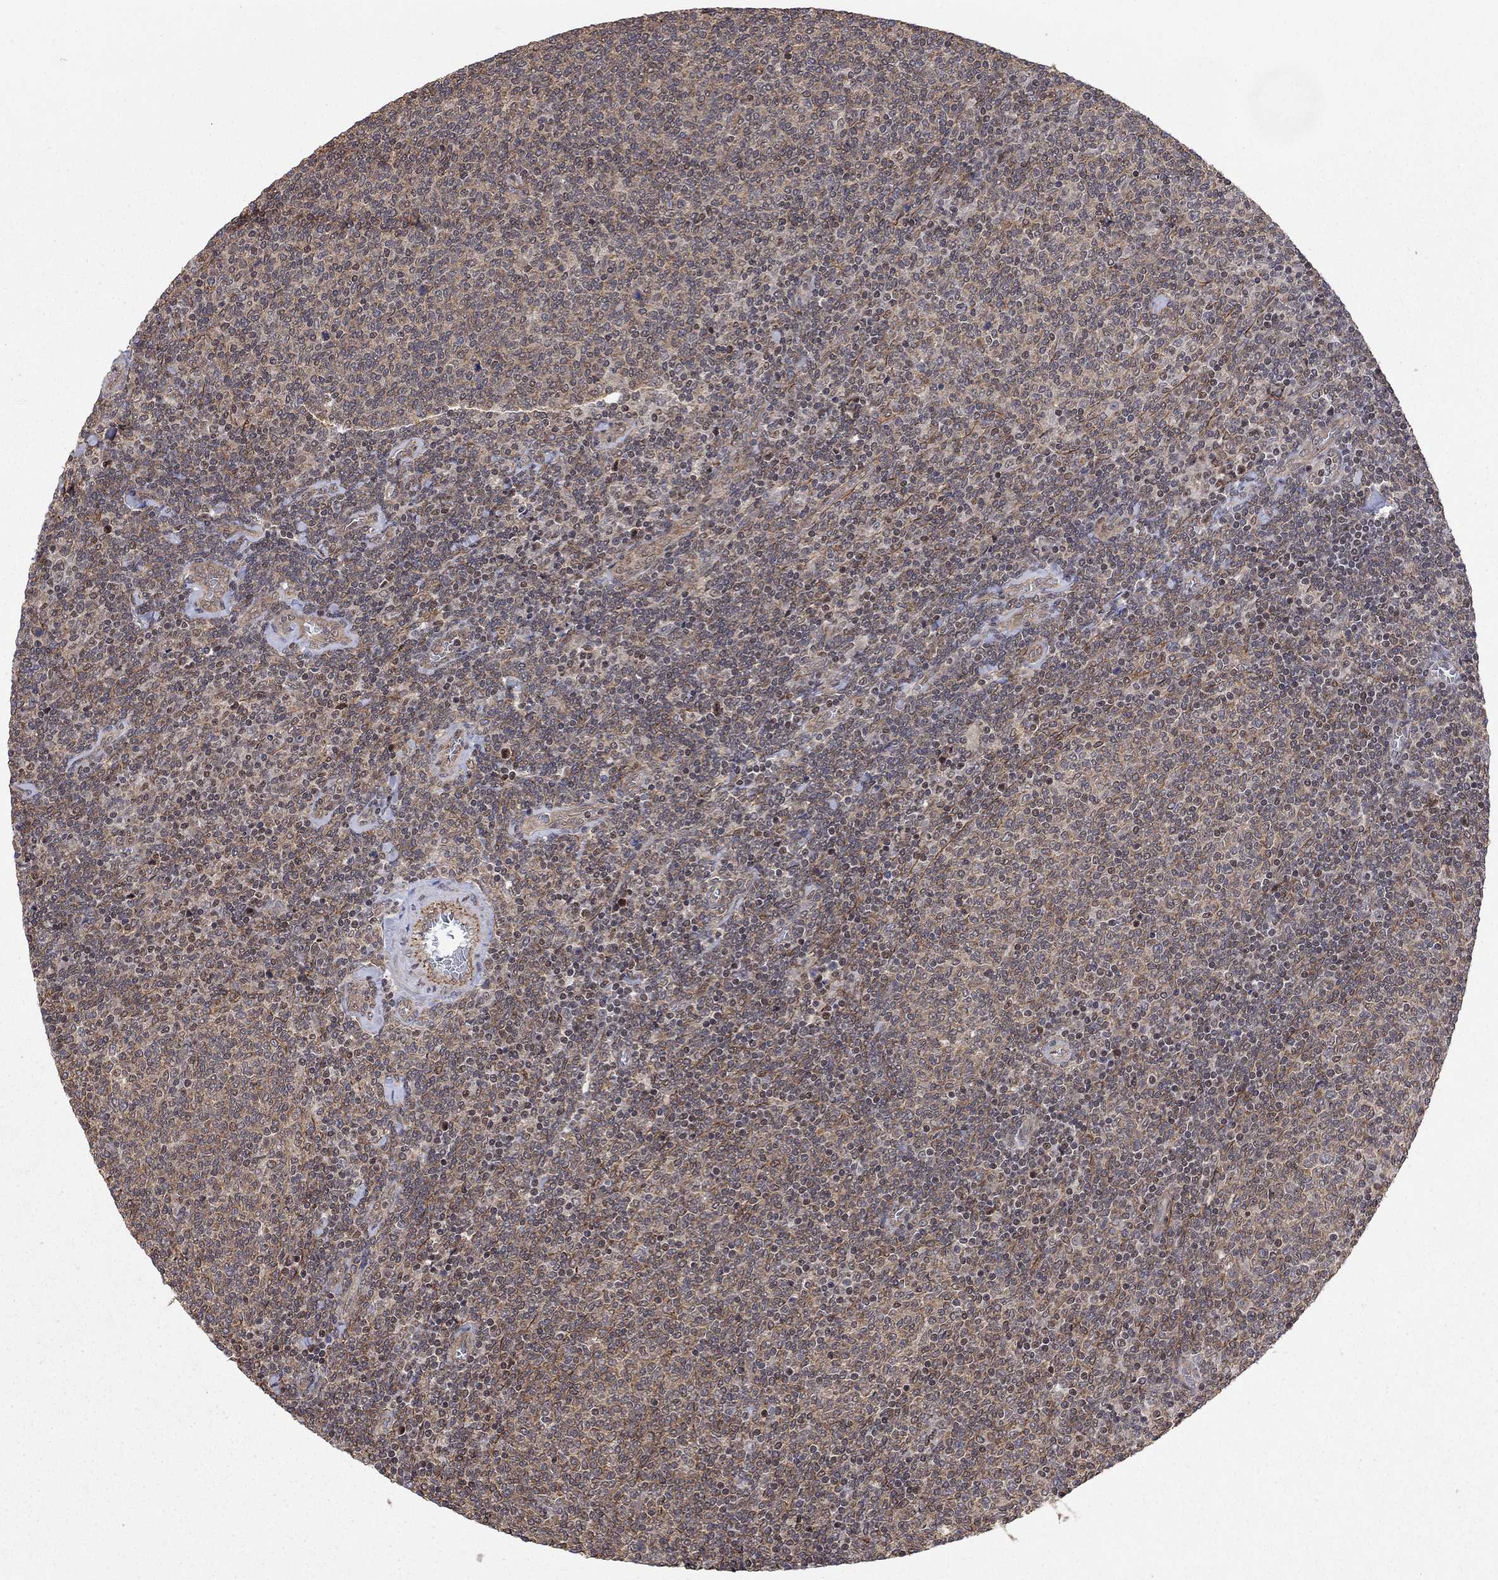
{"staining": {"intensity": "moderate", "quantity": "25%-75%", "location": "cytoplasmic/membranous"}, "tissue": "lymphoma", "cell_type": "Tumor cells", "image_type": "cancer", "snomed": [{"axis": "morphology", "description": "Malignant lymphoma, non-Hodgkin's type, Low grade"}, {"axis": "topography", "description": "Lymph node"}], "caption": "Immunohistochemical staining of human lymphoma exhibits medium levels of moderate cytoplasmic/membranous protein staining in approximately 25%-75% of tumor cells.", "gene": "TDP1", "patient": {"sex": "male", "age": 52}}